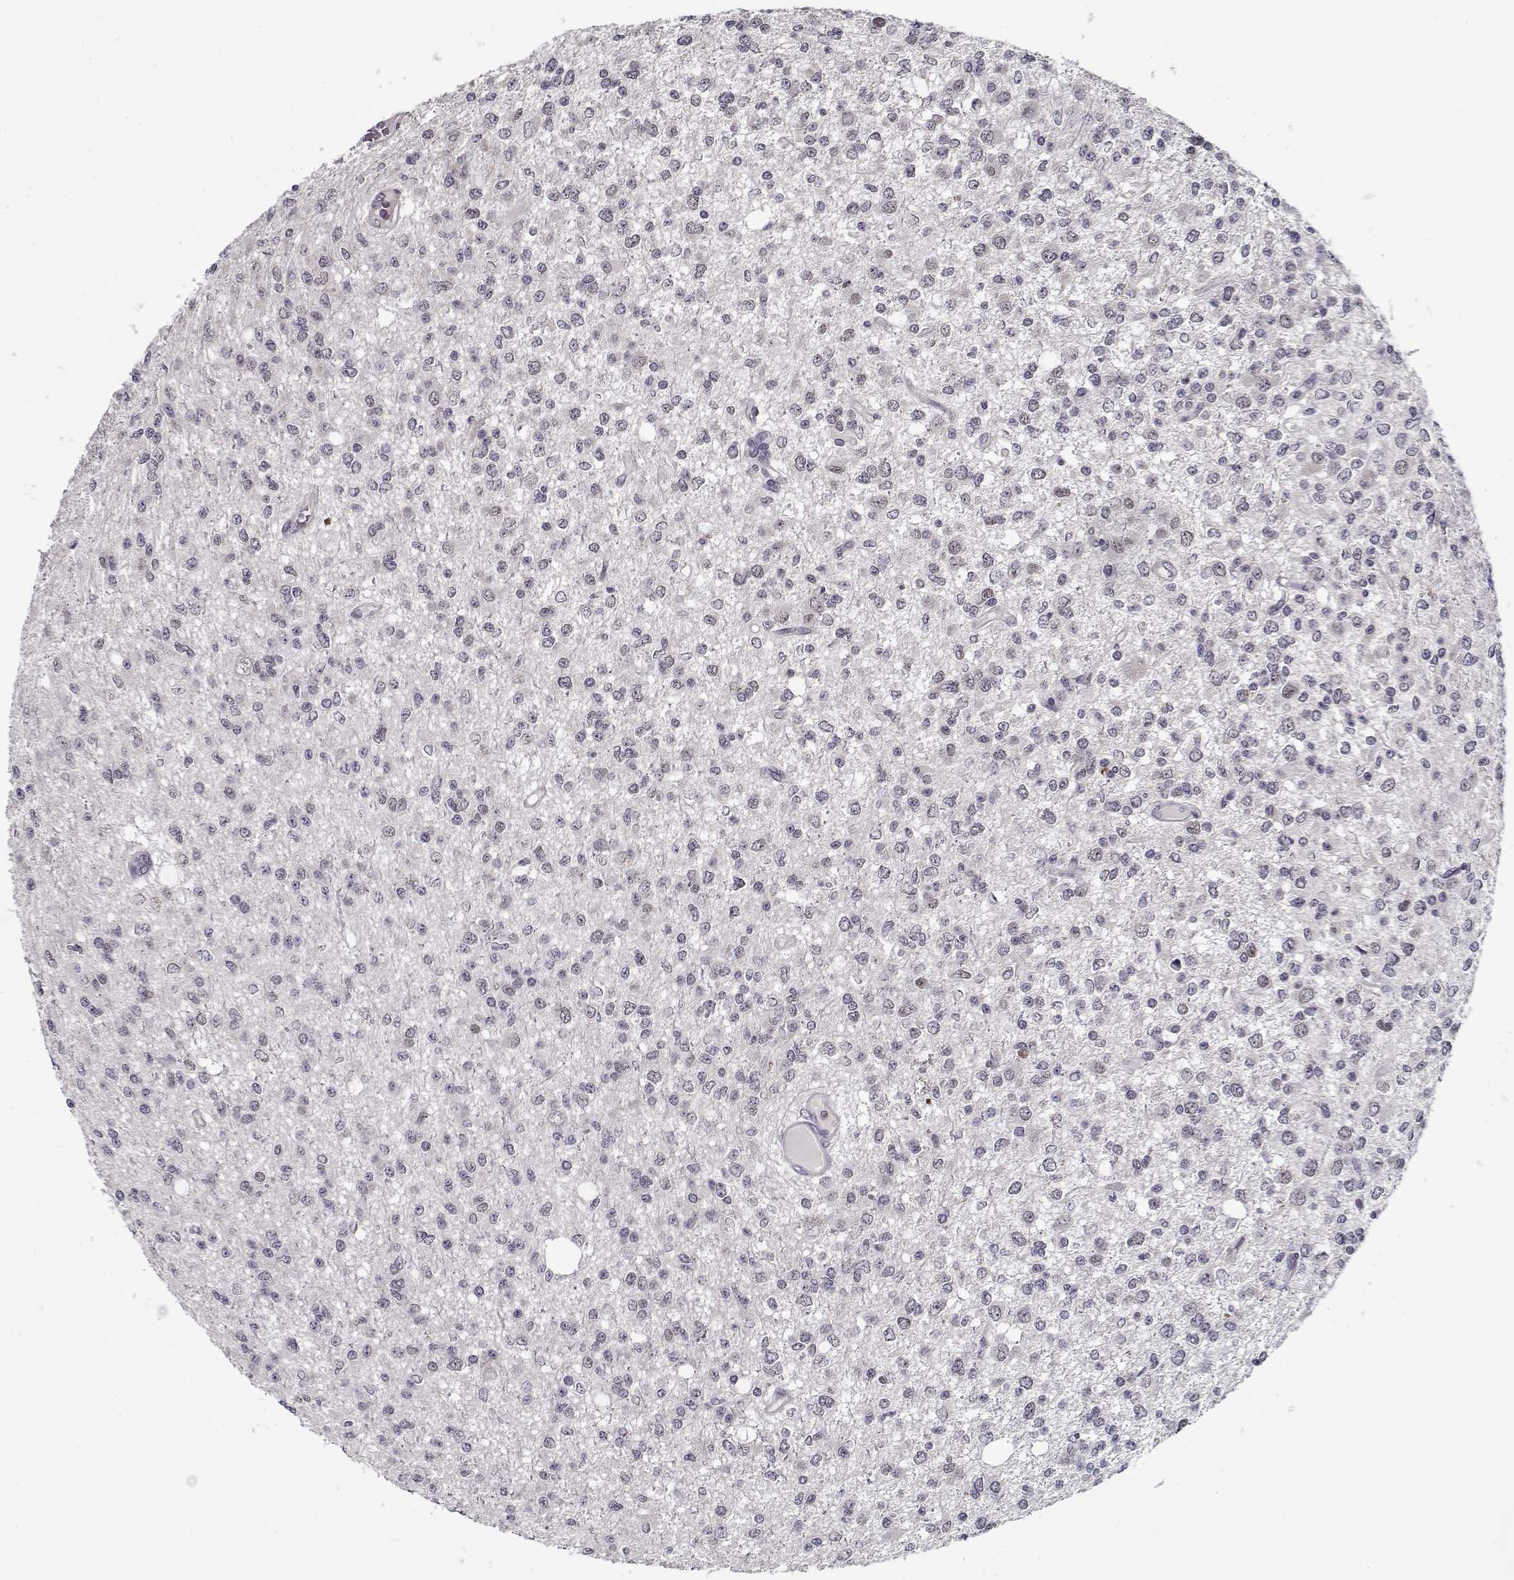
{"staining": {"intensity": "negative", "quantity": "none", "location": "none"}, "tissue": "glioma", "cell_type": "Tumor cells", "image_type": "cancer", "snomed": [{"axis": "morphology", "description": "Glioma, malignant, Low grade"}, {"axis": "topography", "description": "Brain"}], "caption": "A high-resolution micrograph shows immunohistochemistry (IHC) staining of glioma, which shows no significant staining in tumor cells.", "gene": "TESPA1", "patient": {"sex": "male", "age": 67}}